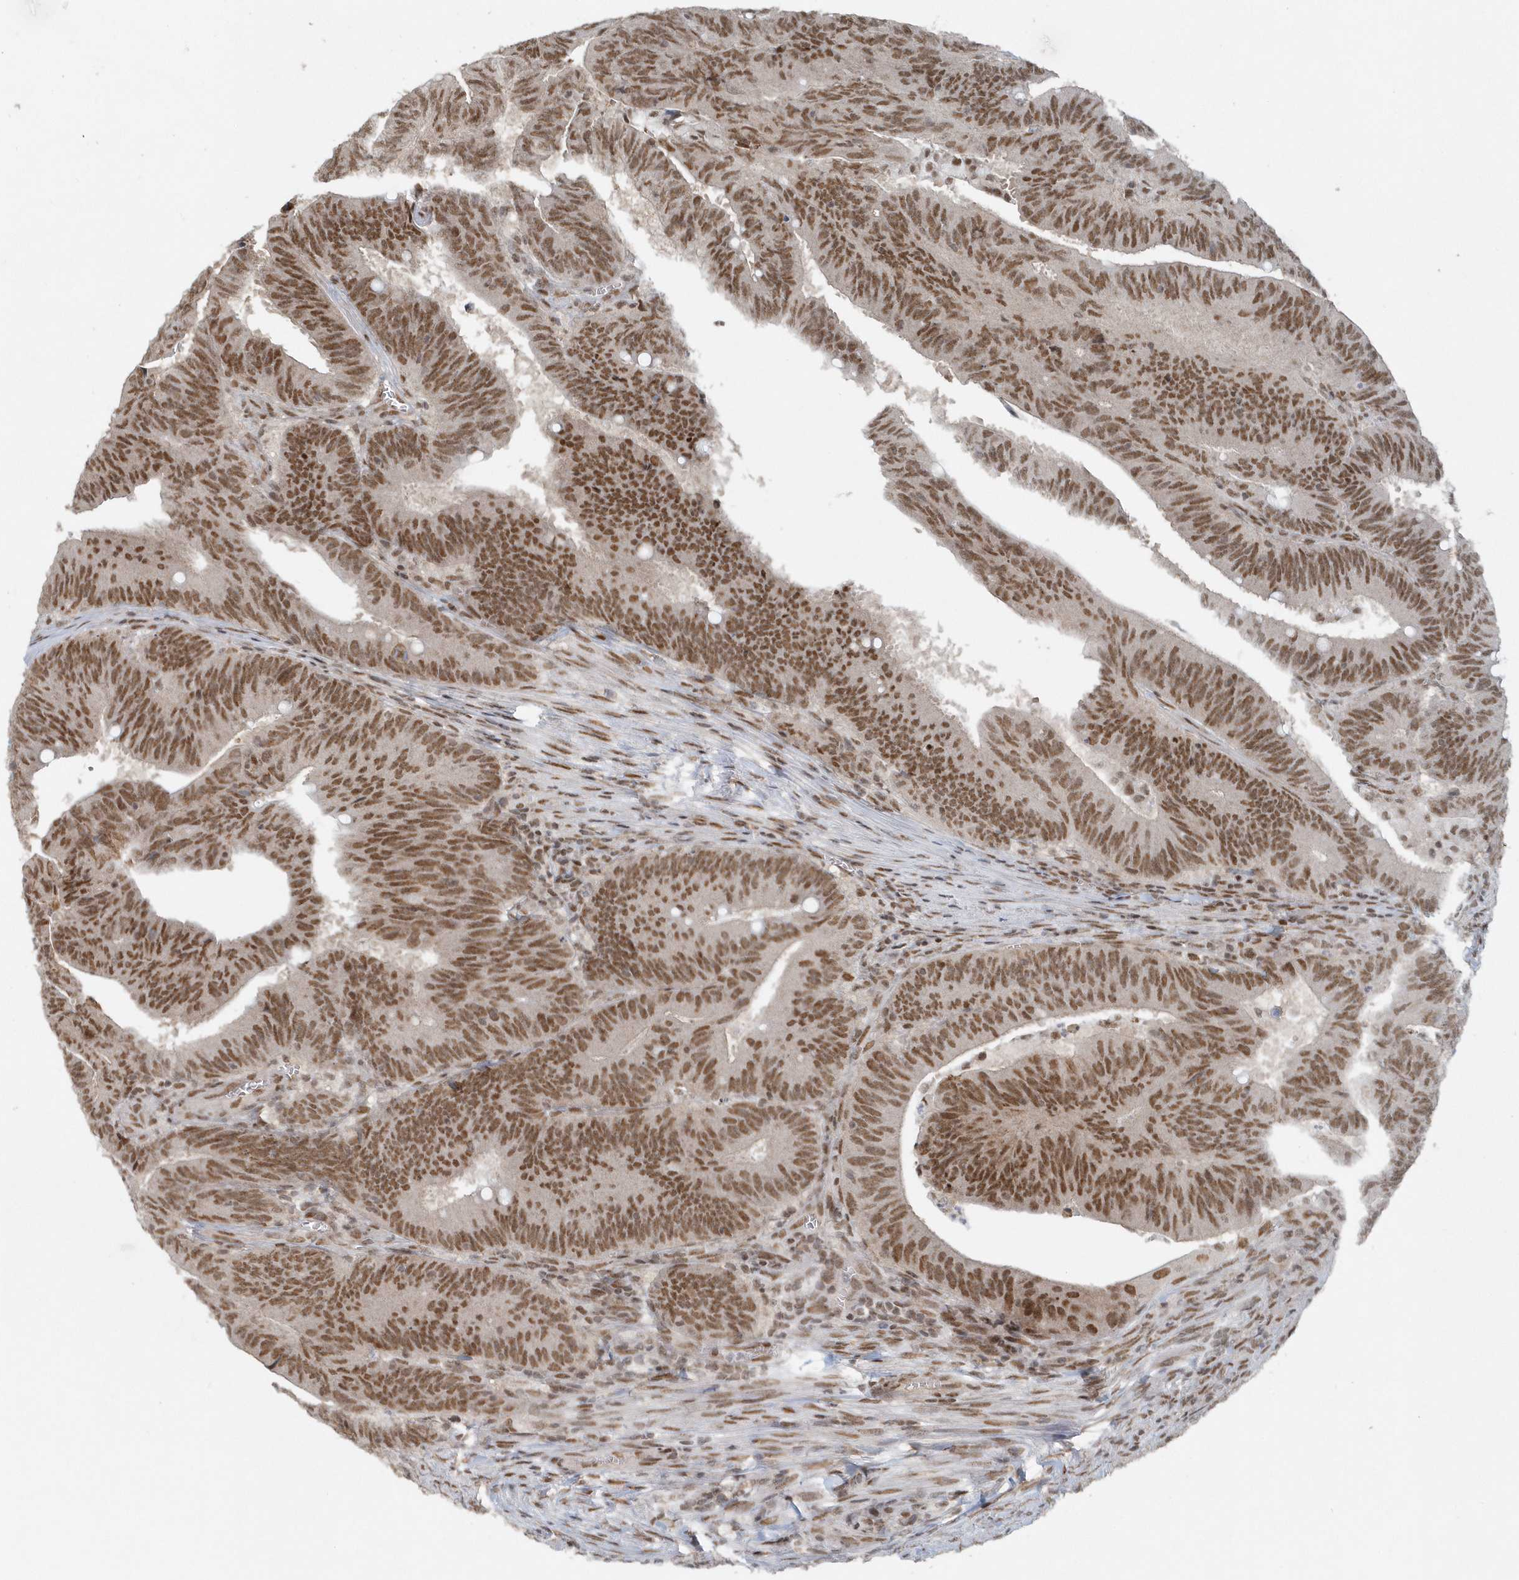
{"staining": {"intensity": "moderate", "quantity": ">75%", "location": "nuclear"}, "tissue": "colorectal cancer", "cell_type": "Tumor cells", "image_type": "cancer", "snomed": [{"axis": "morphology", "description": "Adenocarcinoma, NOS"}, {"axis": "topography", "description": "Colon"}], "caption": "DAB immunohistochemical staining of adenocarcinoma (colorectal) shows moderate nuclear protein positivity in about >75% of tumor cells. (IHC, brightfield microscopy, high magnification).", "gene": "YTHDC1", "patient": {"sex": "male", "age": 45}}